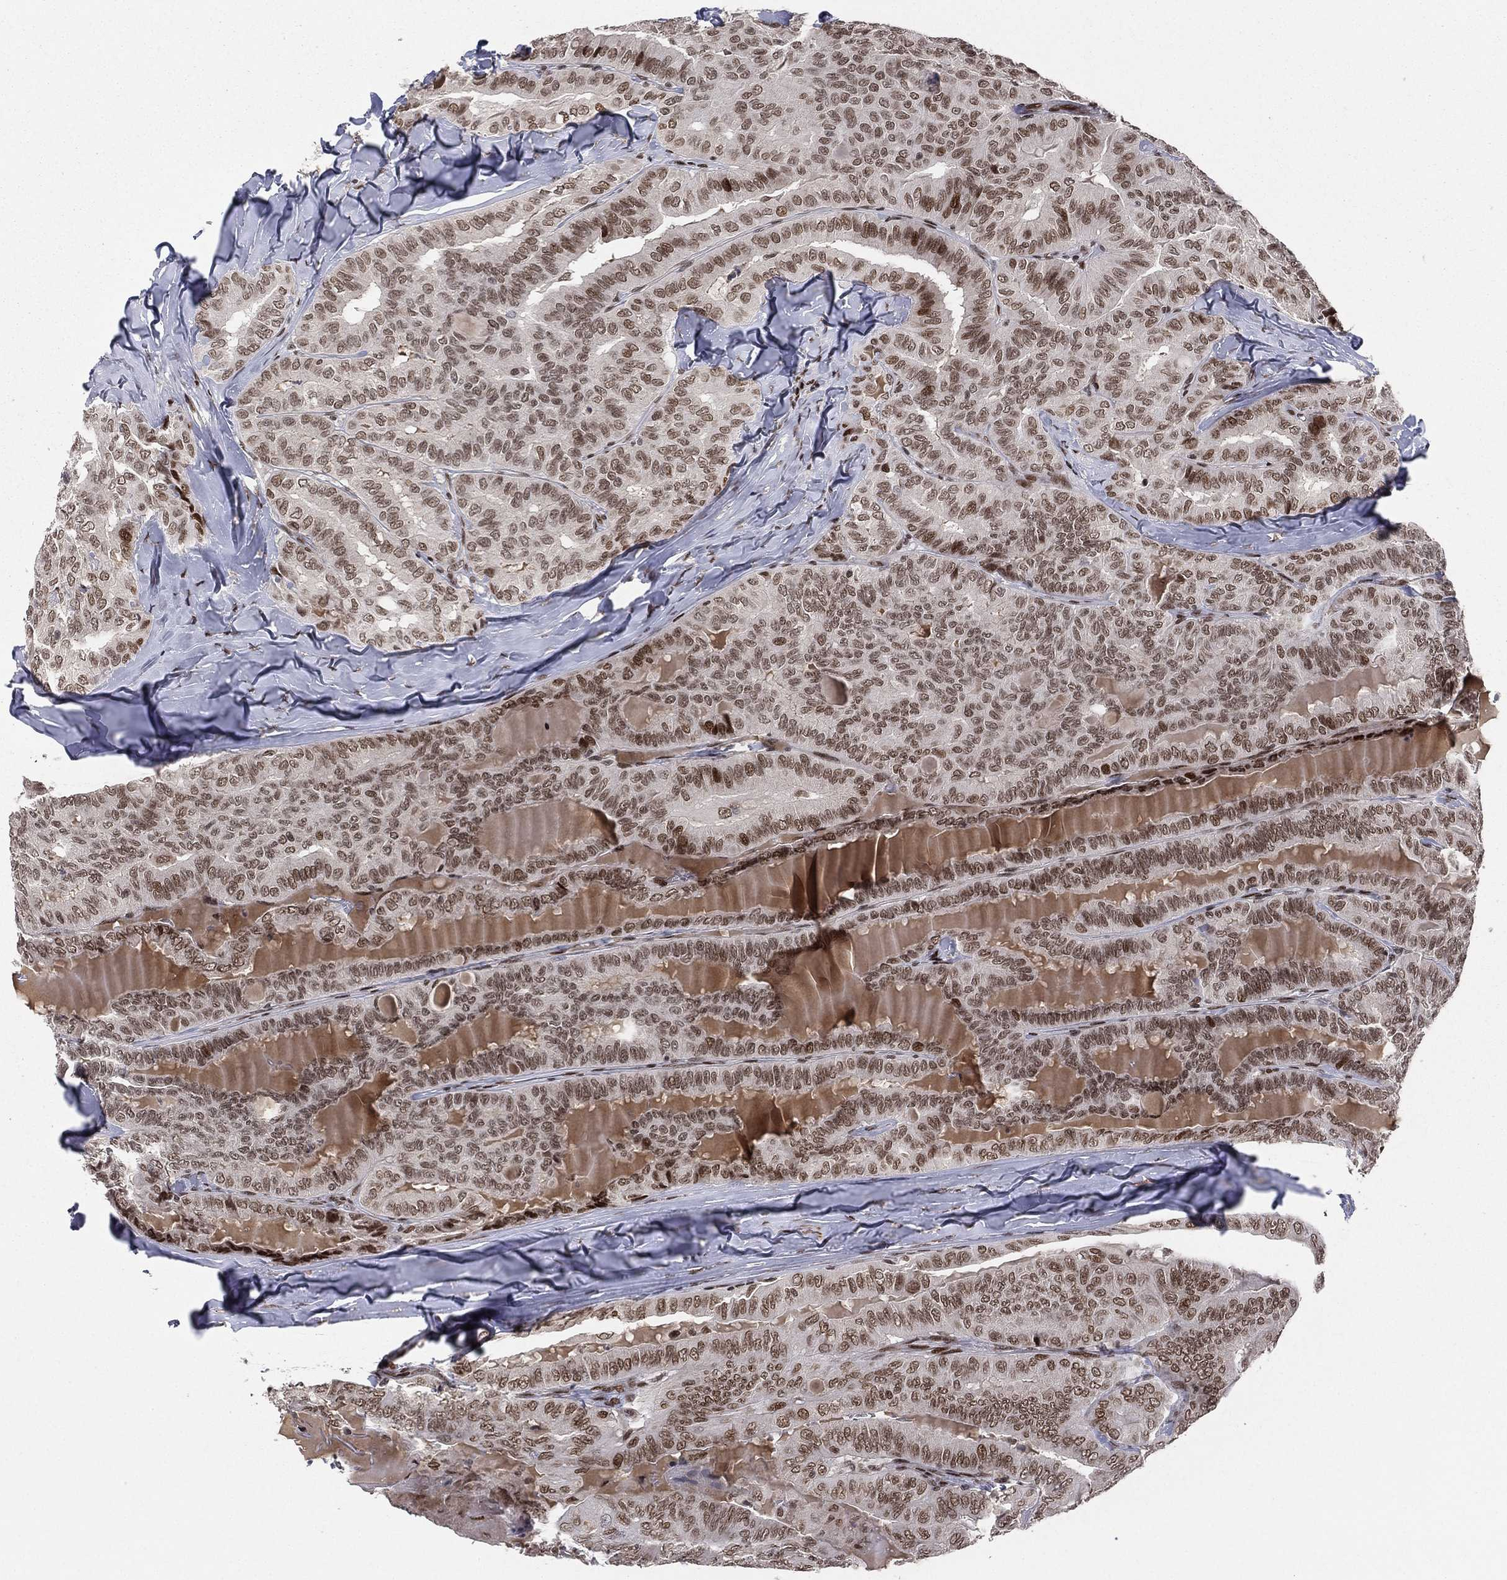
{"staining": {"intensity": "moderate", "quantity": "25%-75%", "location": "nuclear"}, "tissue": "thyroid cancer", "cell_type": "Tumor cells", "image_type": "cancer", "snomed": [{"axis": "morphology", "description": "Papillary adenocarcinoma, NOS"}, {"axis": "topography", "description": "Thyroid gland"}], "caption": "IHC image of neoplastic tissue: human thyroid cancer stained using IHC exhibits medium levels of moderate protein expression localized specifically in the nuclear of tumor cells, appearing as a nuclear brown color.", "gene": "RTF1", "patient": {"sex": "female", "age": 68}}